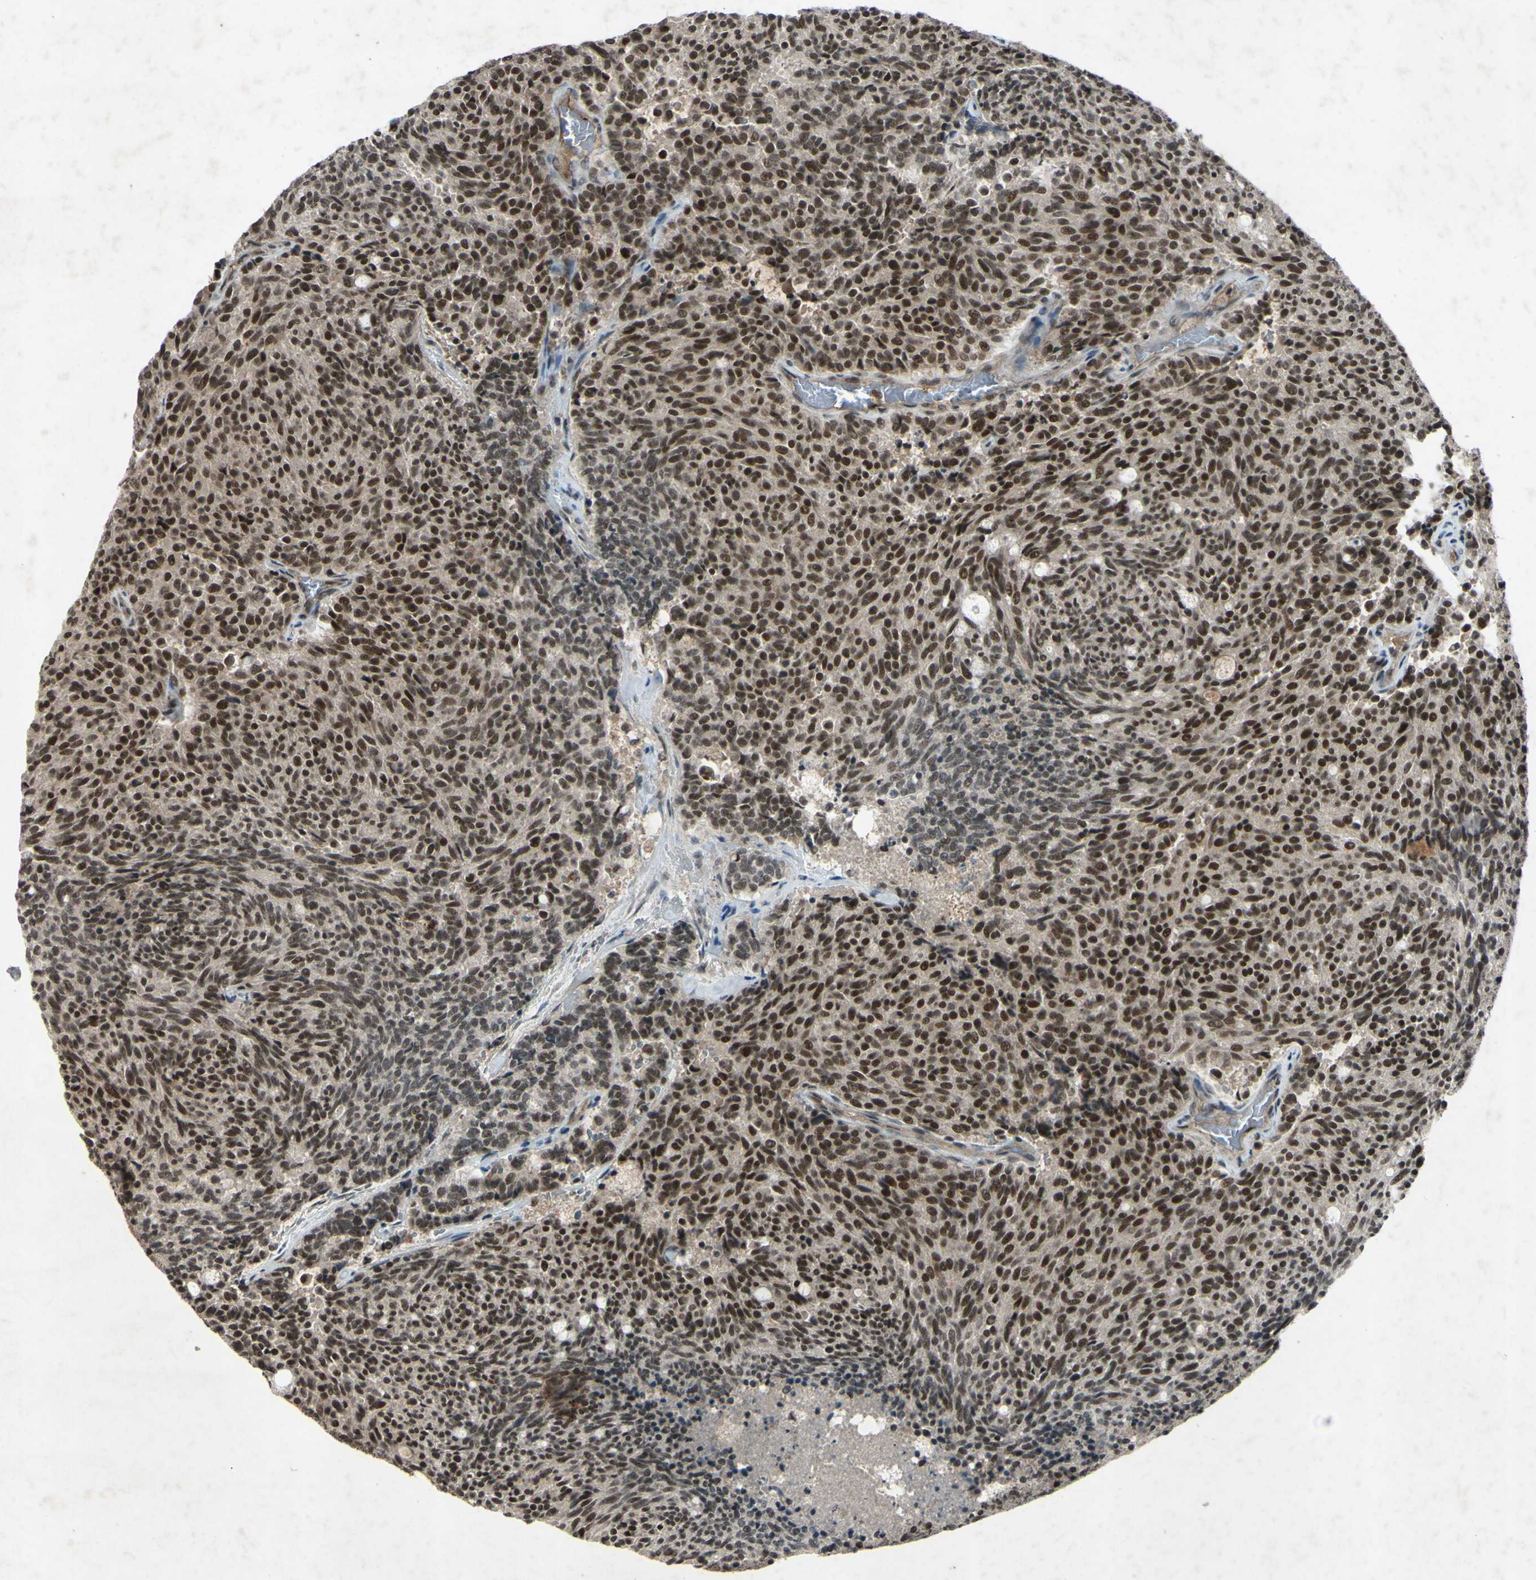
{"staining": {"intensity": "strong", "quantity": "25%-75%", "location": "cytoplasmic/membranous,nuclear"}, "tissue": "carcinoid", "cell_type": "Tumor cells", "image_type": "cancer", "snomed": [{"axis": "morphology", "description": "Carcinoid, malignant, NOS"}, {"axis": "topography", "description": "Pancreas"}], "caption": "This micrograph shows immunohistochemistry (IHC) staining of human carcinoid, with high strong cytoplasmic/membranous and nuclear positivity in approximately 25%-75% of tumor cells.", "gene": "SNW1", "patient": {"sex": "female", "age": 54}}